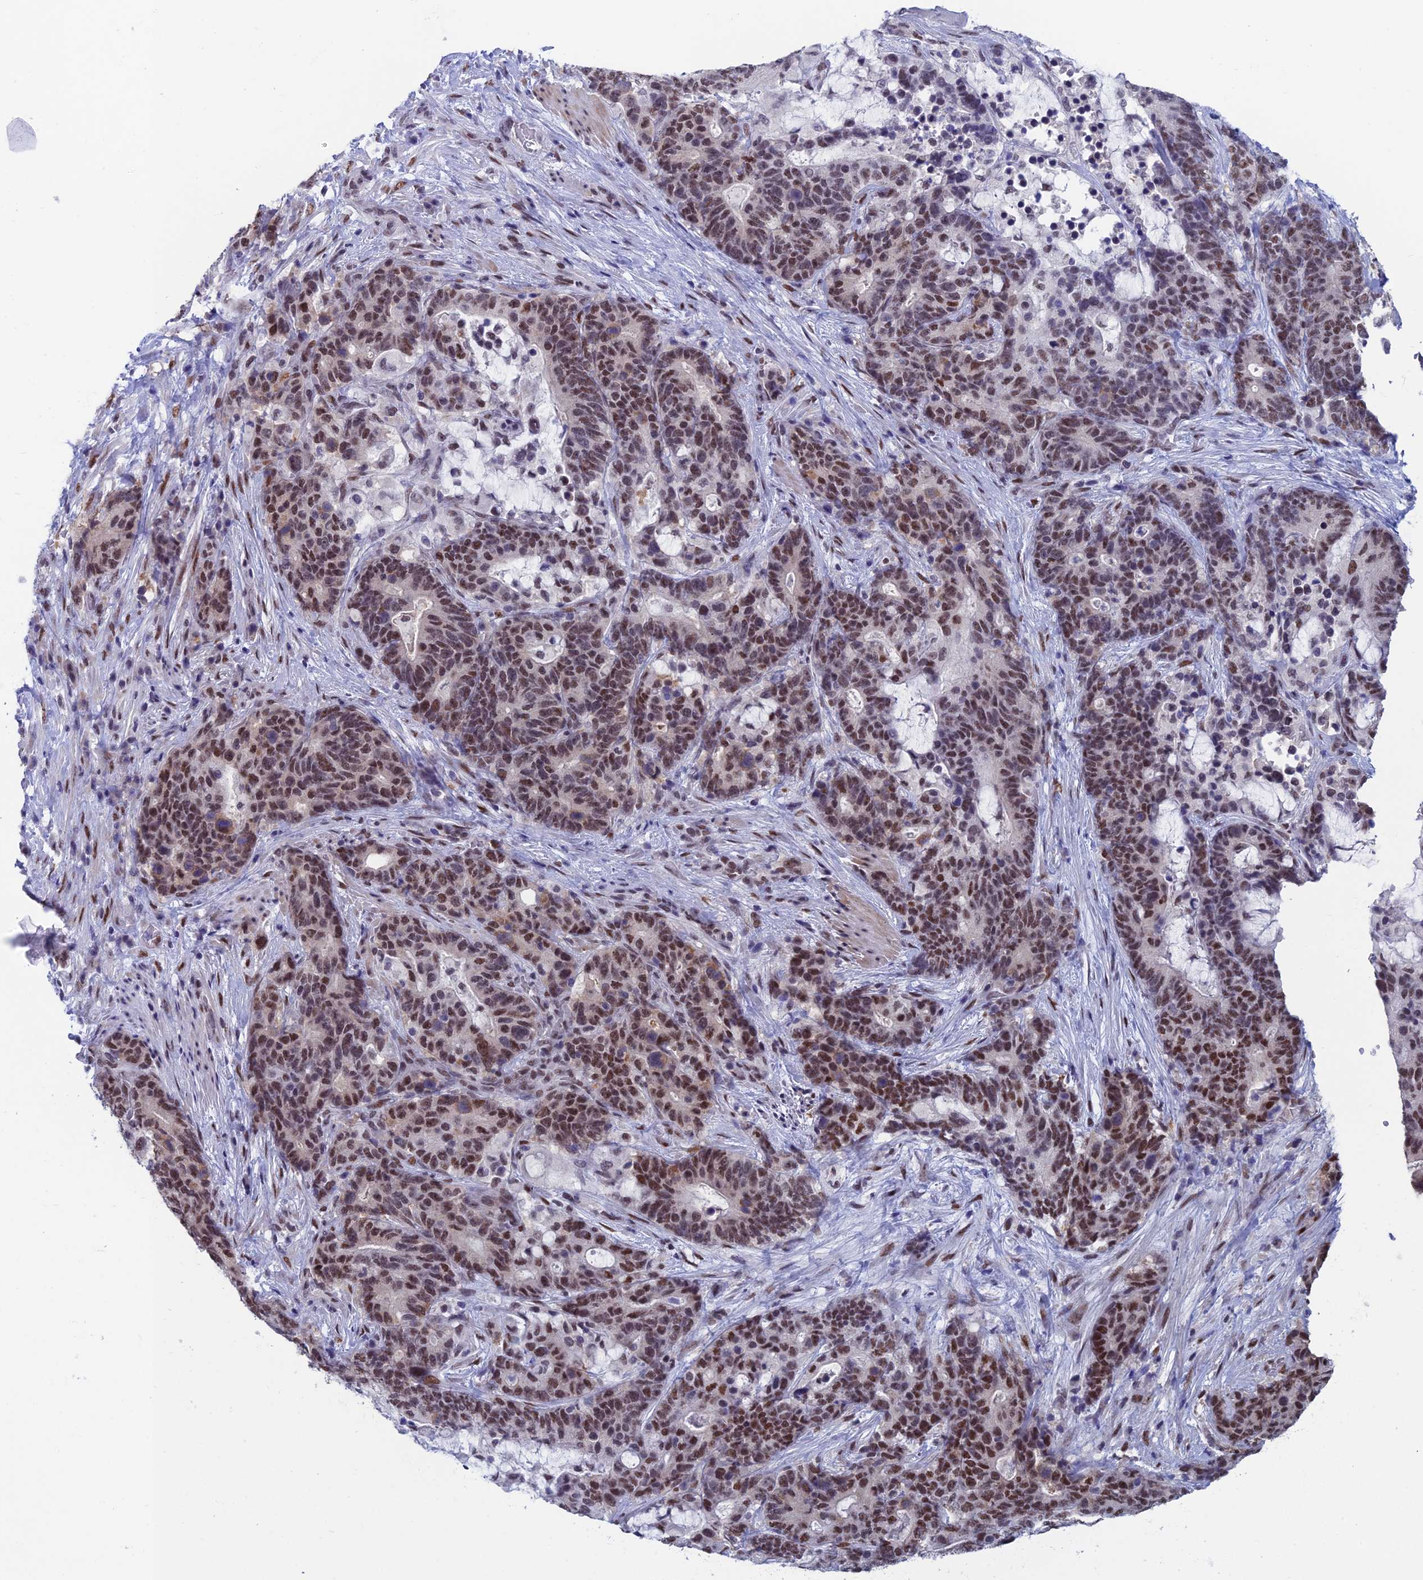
{"staining": {"intensity": "strong", "quantity": ">75%", "location": "nuclear"}, "tissue": "stomach cancer", "cell_type": "Tumor cells", "image_type": "cancer", "snomed": [{"axis": "morphology", "description": "Normal tissue, NOS"}, {"axis": "morphology", "description": "Adenocarcinoma, NOS"}, {"axis": "topography", "description": "Stomach"}], "caption": "DAB (3,3'-diaminobenzidine) immunohistochemical staining of stomach cancer (adenocarcinoma) exhibits strong nuclear protein expression in about >75% of tumor cells.", "gene": "NABP2", "patient": {"sex": "female", "age": 64}}